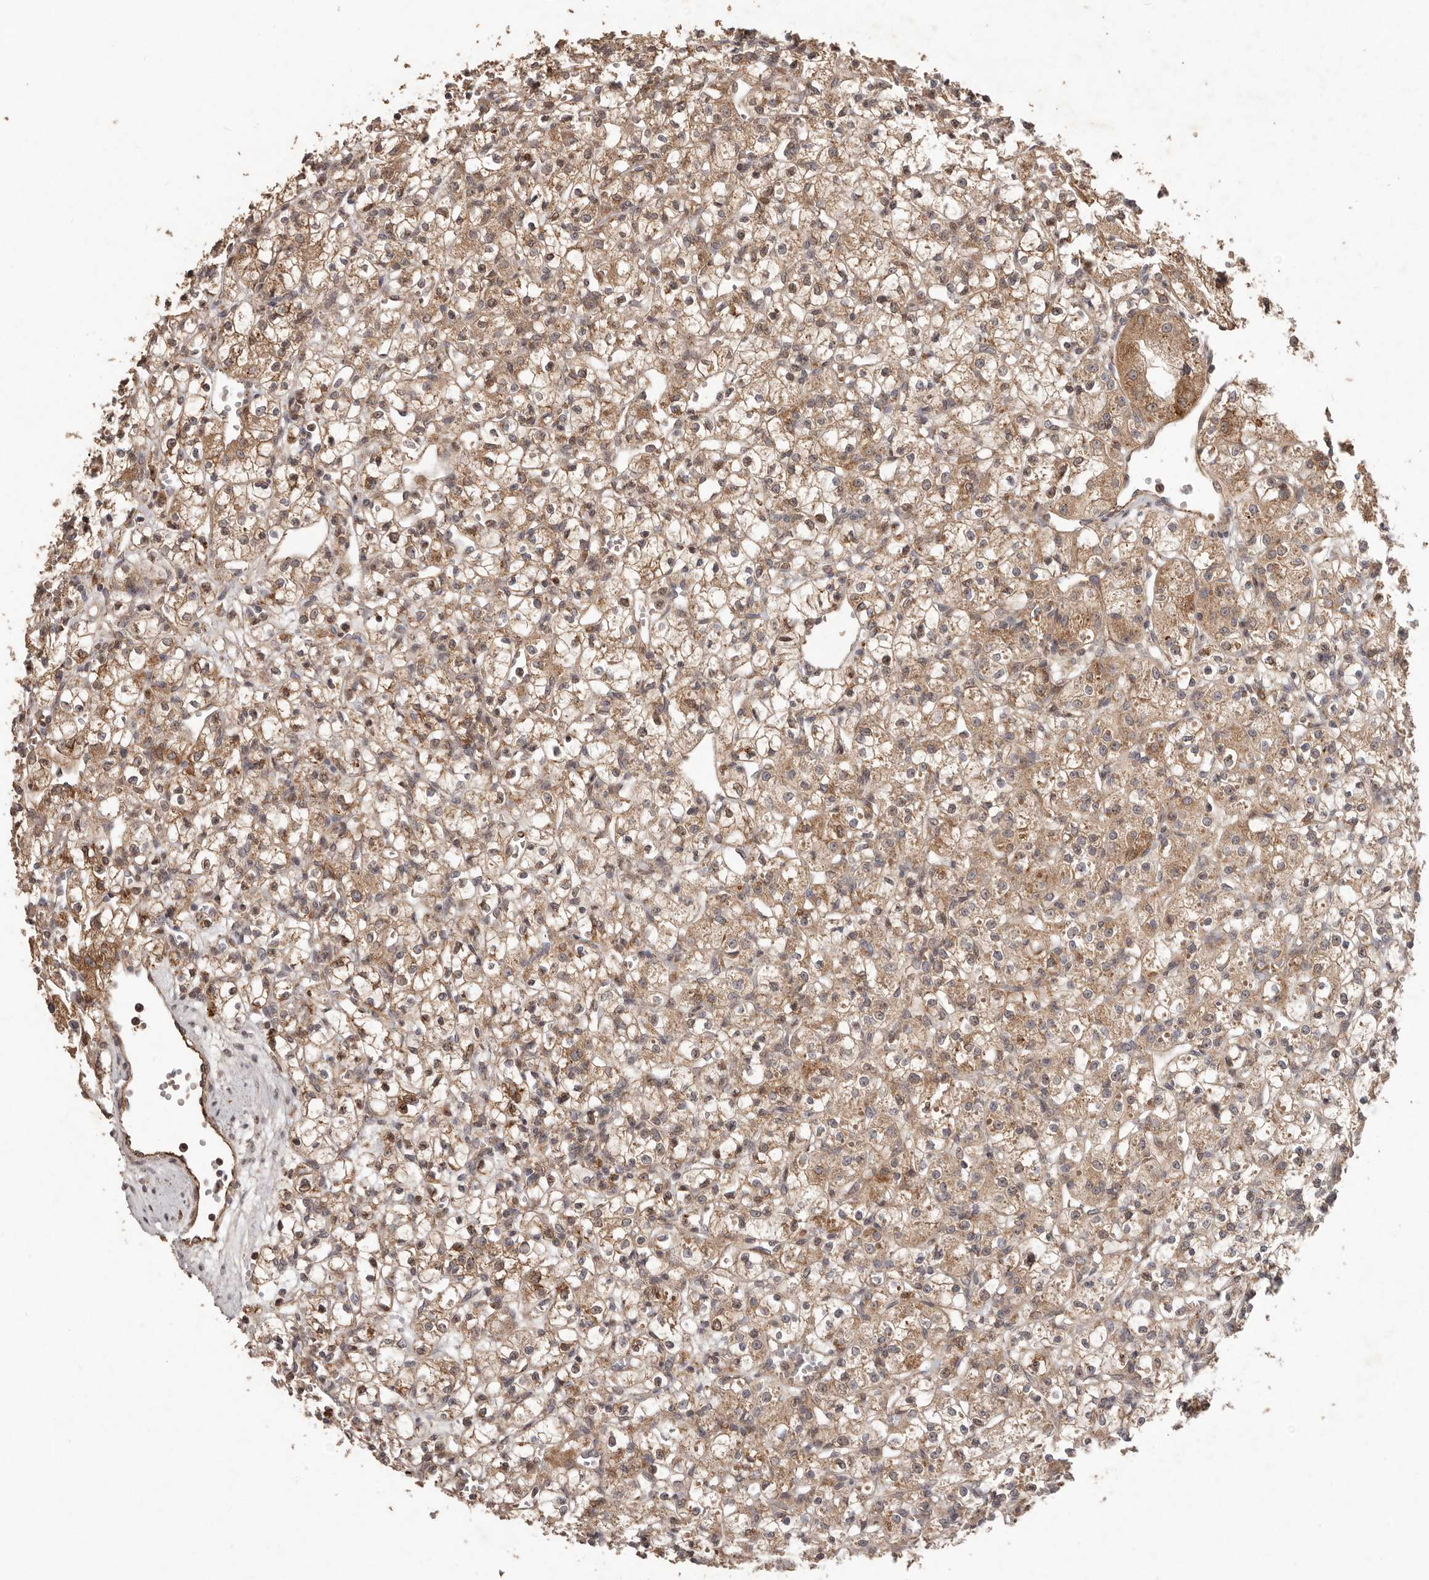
{"staining": {"intensity": "moderate", "quantity": ">75%", "location": "cytoplasmic/membranous"}, "tissue": "renal cancer", "cell_type": "Tumor cells", "image_type": "cancer", "snomed": [{"axis": "morphology", "description": "Adenocarcinoma, NOS"}, {"axis": "topography", "description": "Kidney"}], "caption": "IHC (DAB (3,3'-diaminobenzidine)) staining of adenocarcinoma (renal) reveals moderate cytoplasmic/membranous protein staining in about >75% of tumor cells.", "gene": "PLOD2", "patient": {"sex": "female", "age": 59}}